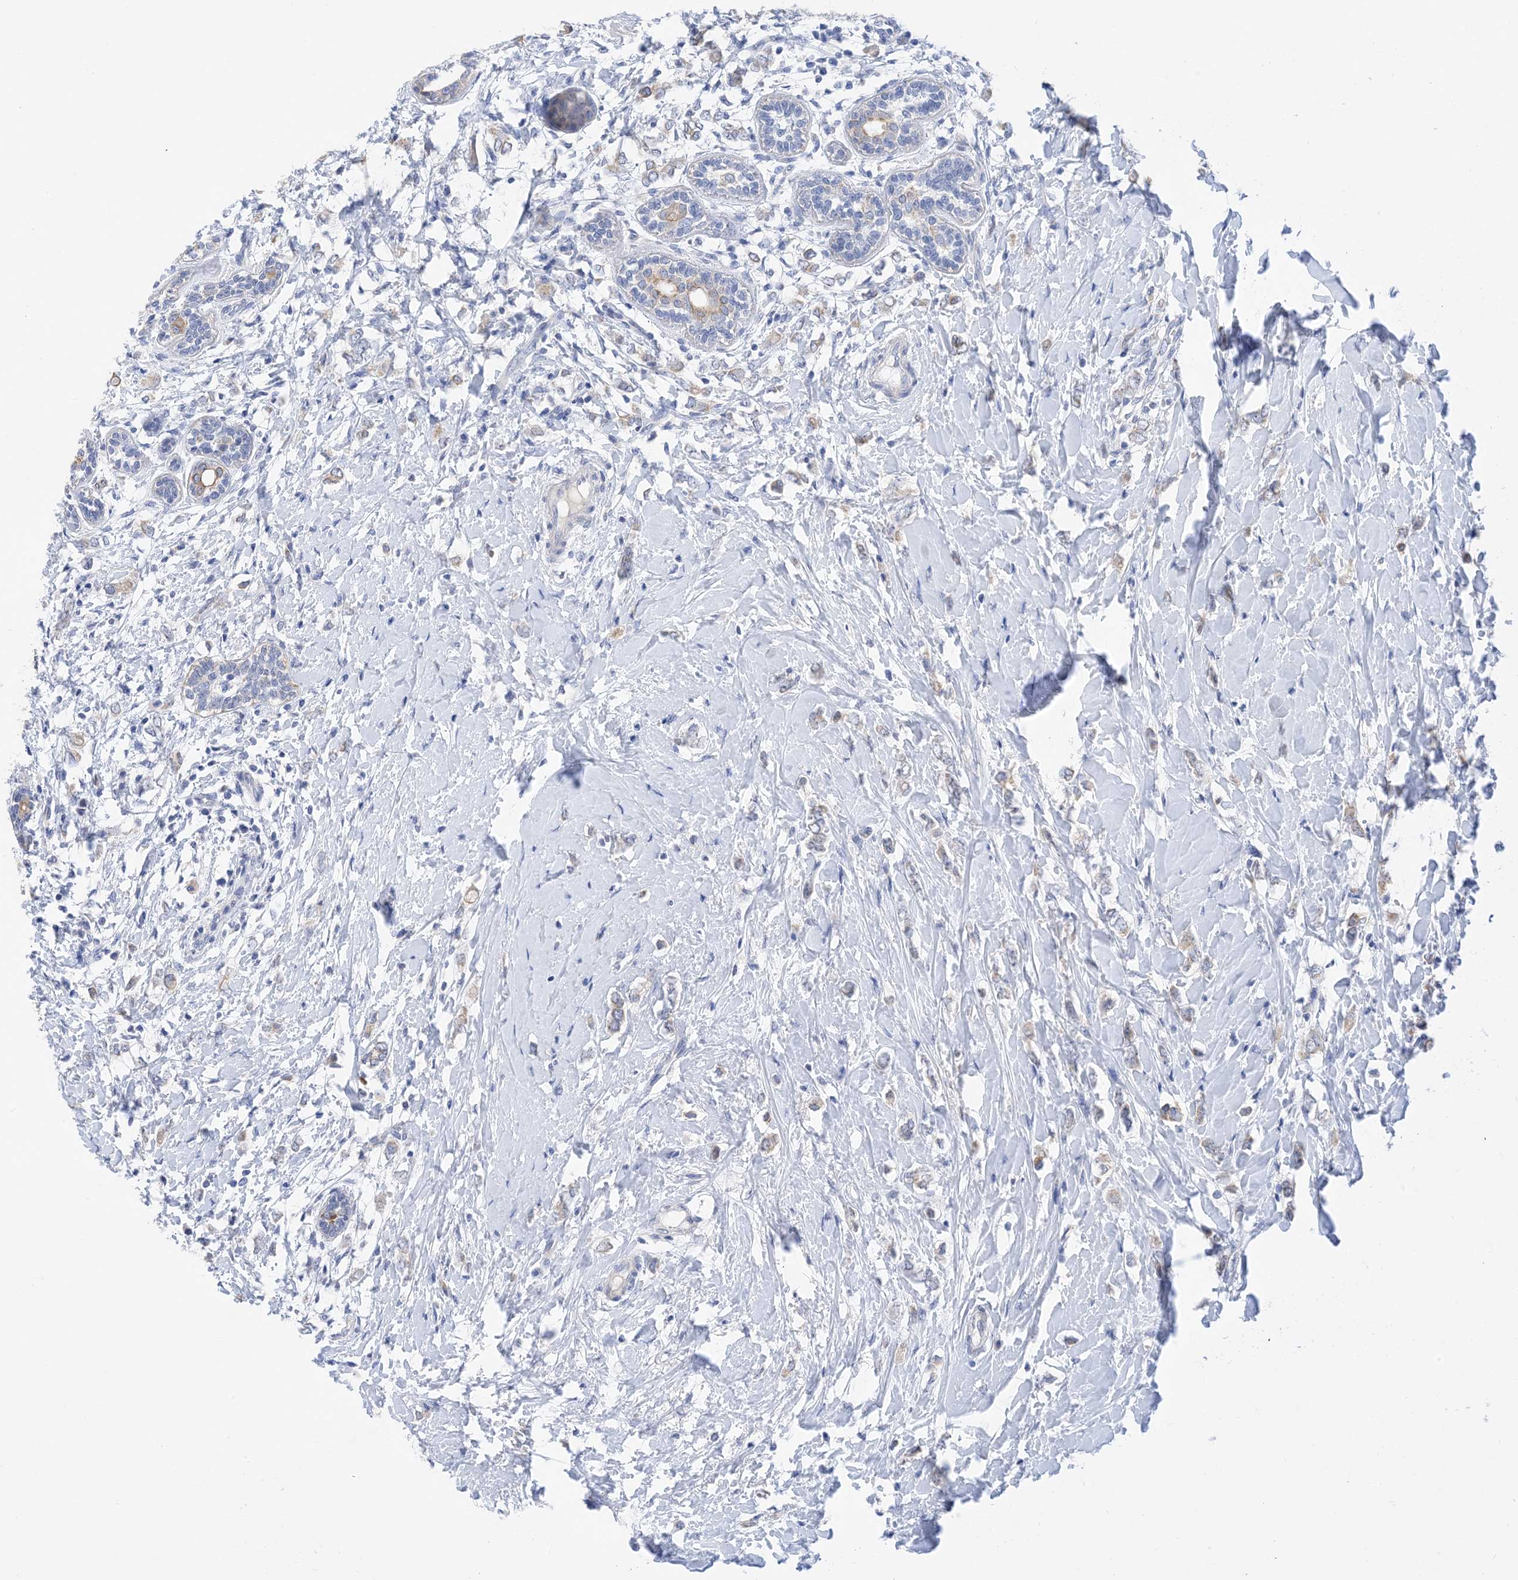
{"staining": {"intensity": "weak", "quantity": "25%-75%", "location": "cytoplasmic/membranous"}, "tissue": "breast cancer", "cell_type": "Tumor cells", "image_type": "cancer", "snomed": [{"axis": "morphology", "description": "Normal tissue, NOS"}, {"axis": "morphology", "description": "Lobular carcinoma"}, {"axis": "topography", "description": "Breast"}], "caption": "This photomicrograph displays IHC staining of breast cancer (lobular carcinoma), with low weak cytoplasmic/membranous staining in approximately 25%-75% of tumor cells.", "gene": "PLK4", "patient": {"sex": "female", "age": 47}}